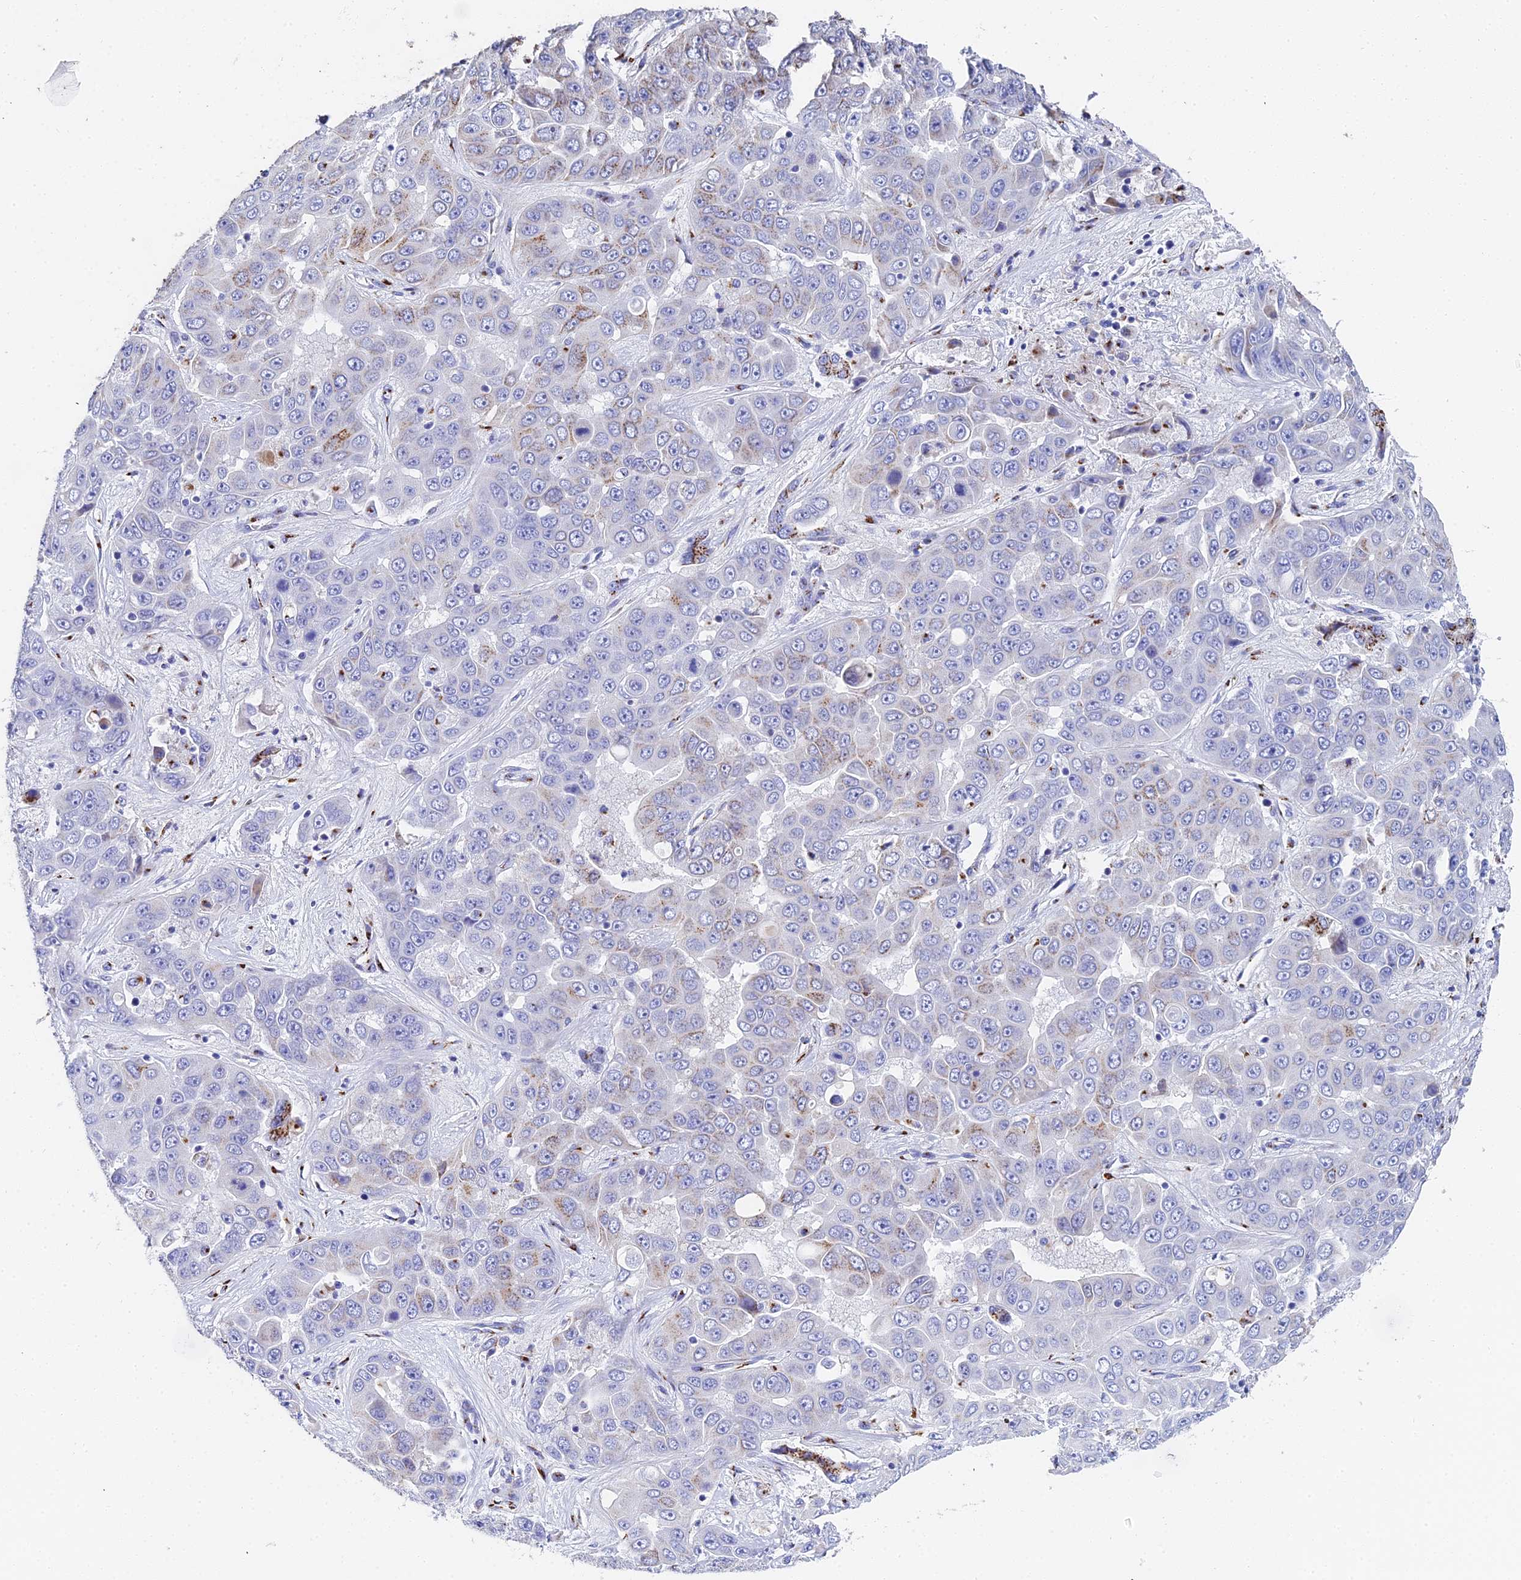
{"staining": {"intensity": "moderate", "quantity": "<25%", "location": "cytoplasmic/membranous"}, "tissue": "liver cancer", "cell_type": "Tumor cells", "image_type": "cancer", "snomed": [{"axis": "morphology", "description": "Cholangiocarcinoma"}, {"axis": "topography", "description": "Liver"}], "caption": "The histopathology image shows a brown stain indicating the presence of a protein in the cytoplasmic/membranous of tumor cells in liver cancer (cholangiocarcinoma). (IHC, brightfield microscopy, high magnification).", "gene": "ENSG00000268674", "patient": {"sex": "female", "age": 52}}